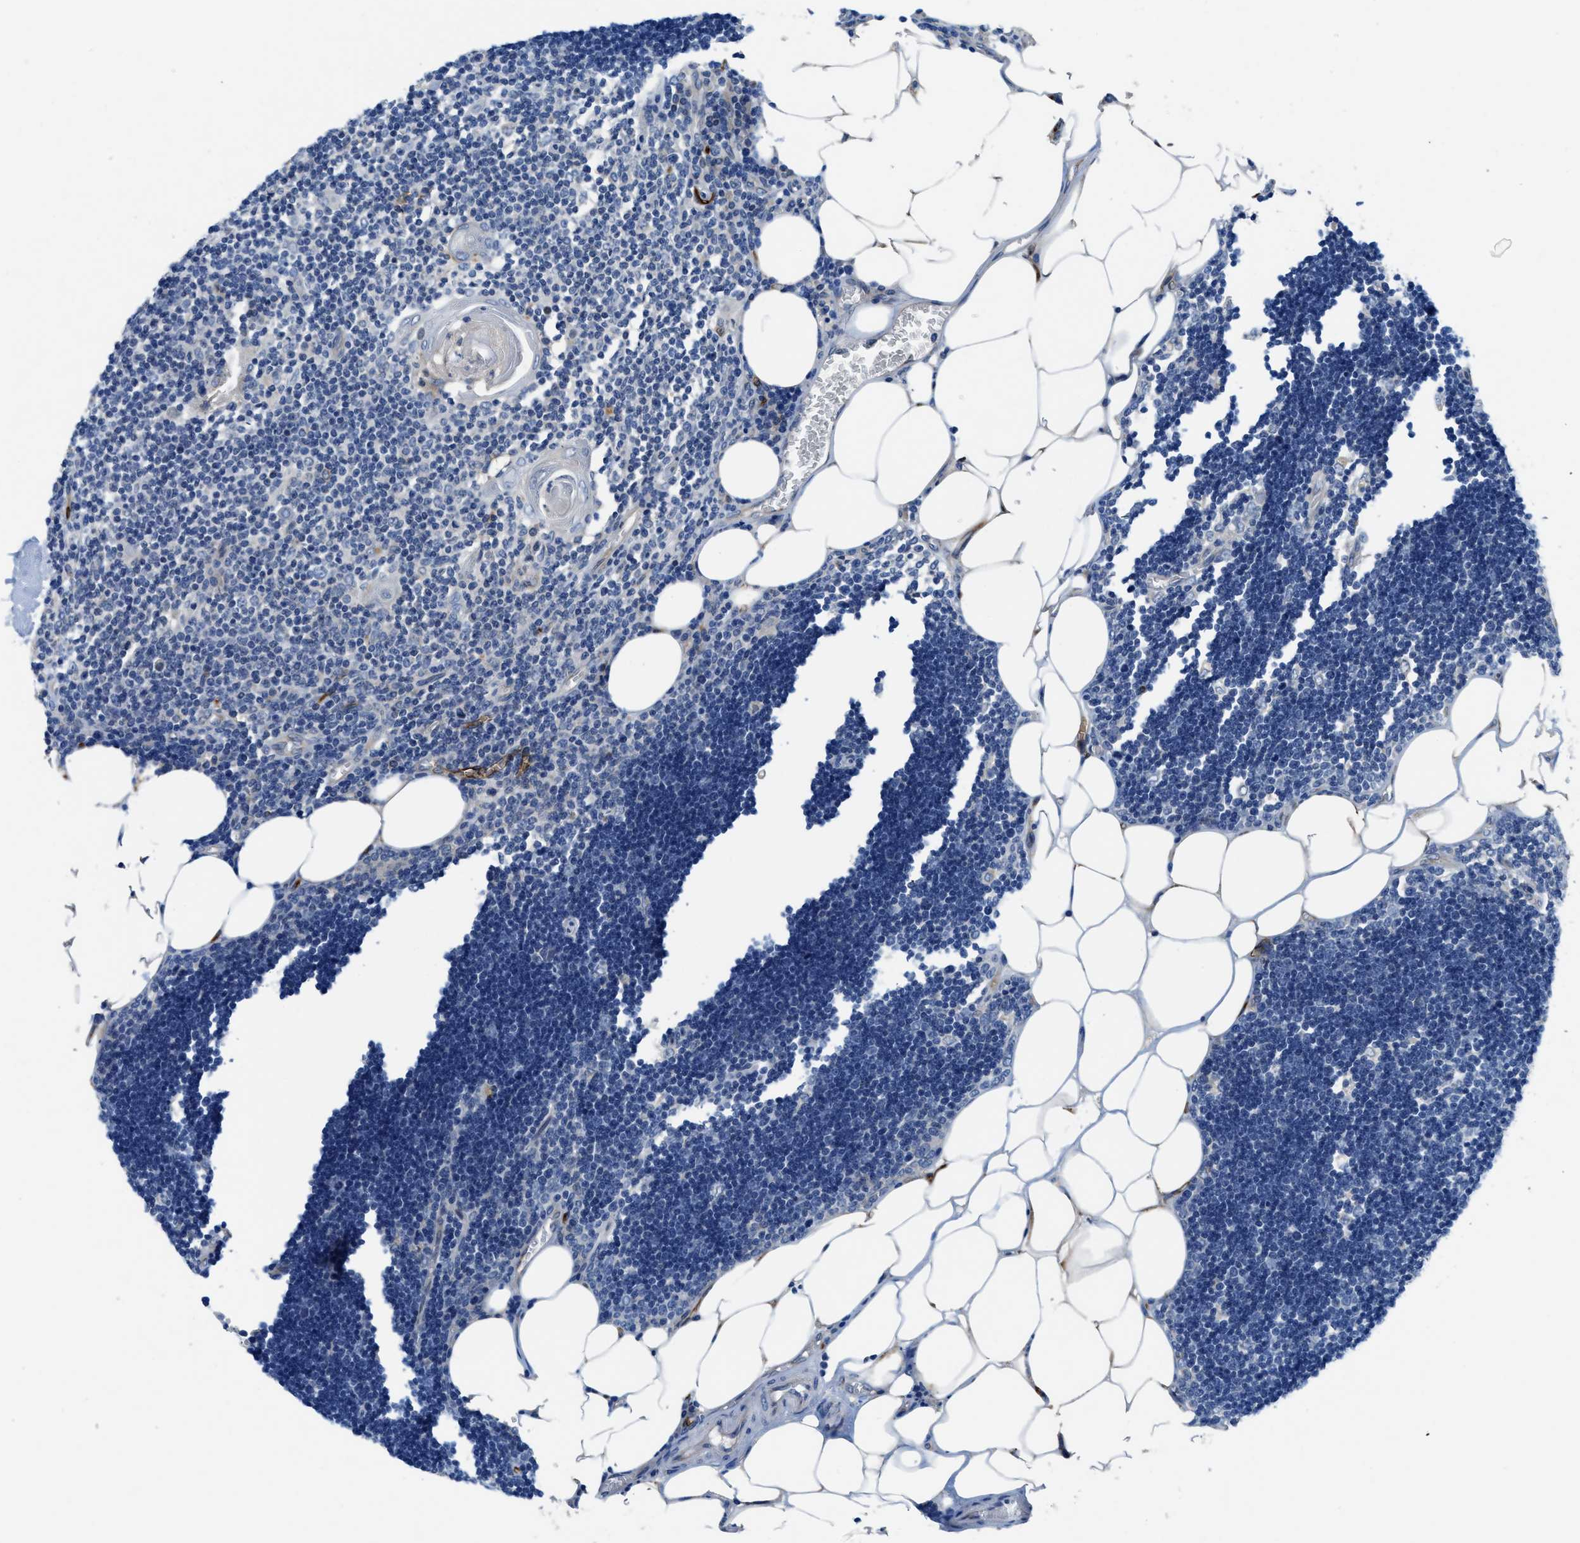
{"staining": {"intensity": "negative", "quantity": "none", "location": "none"}, "tissue": "lymph node", "cell_type": "Germinal center cells", "image_type": "normal", "snomed": [{"axis": "morphology", "description": "Normal tissue, NOS"}, {"axis": "topography", "description": "Lymph node"}], "caption": "High magnification brightfield microscopy of benign lymph node stained with DAB (3,3'-diaminobenzidine) (brown) and counterstained with hematoxylin (blue): germinal center cells show no significant expression. The staining is performed using DAB (3,3'-diaminobenzidine) brown chromogen with nuclei counter-stained in using hematoxylin.", "gene": "PGR", "patient": {"sex": "male", "age": 33}}